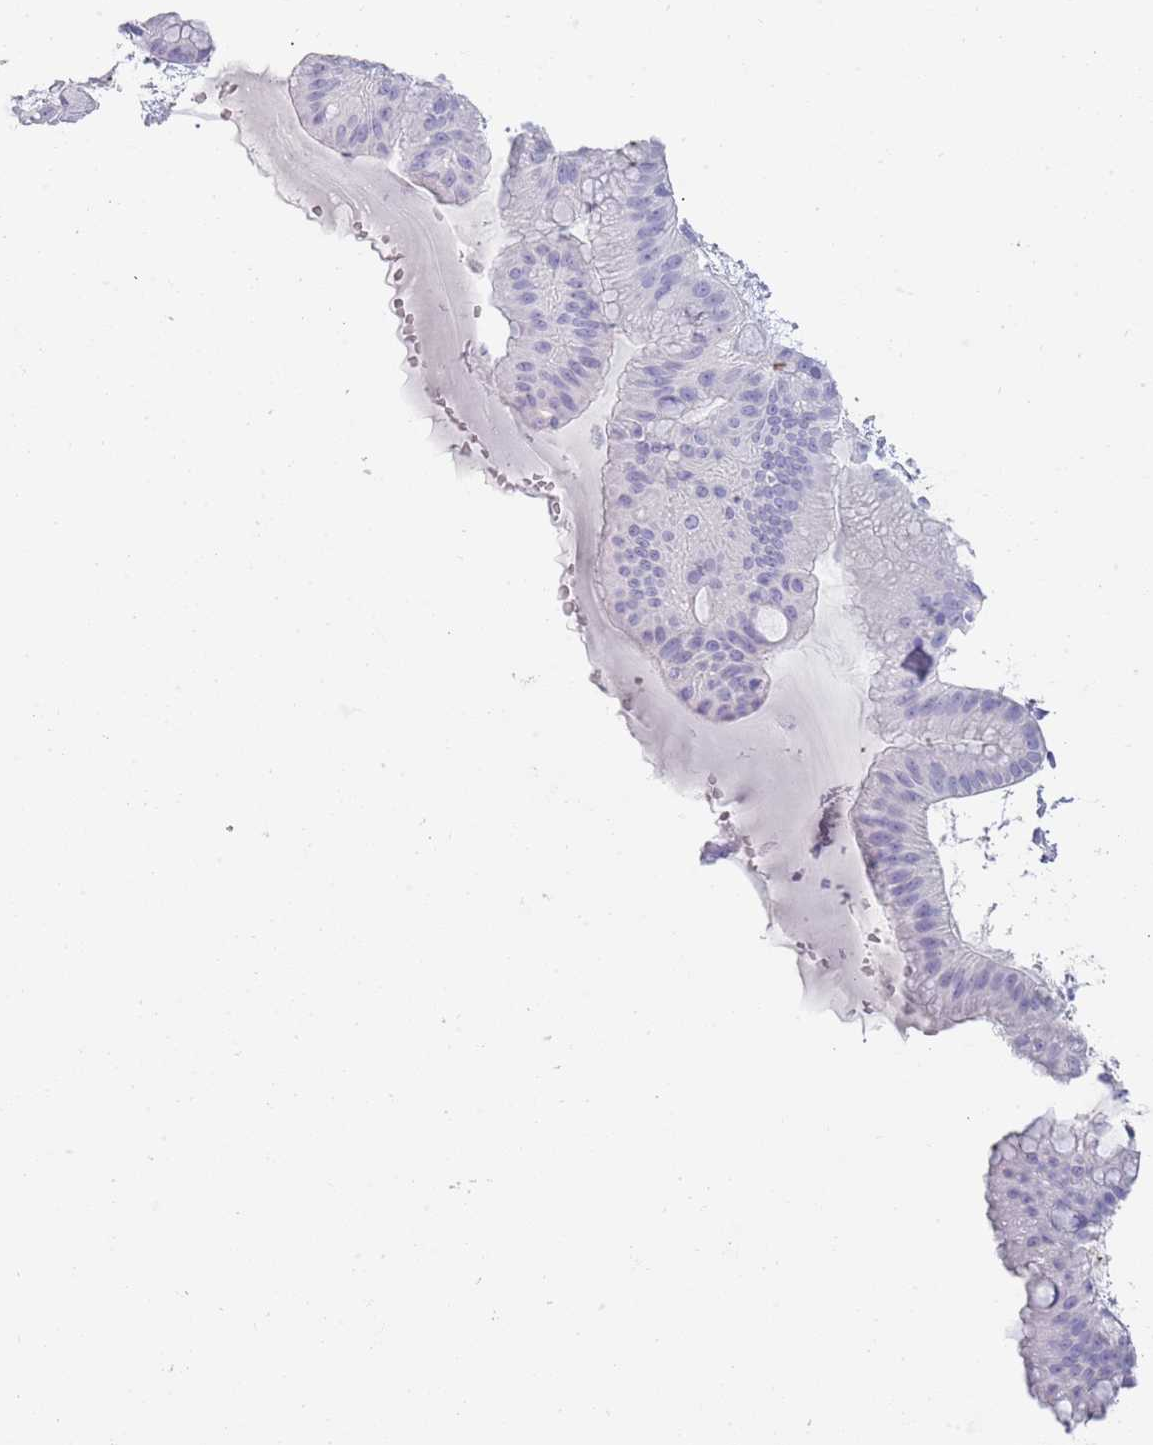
{"staining": {"intensity": "negative", "quantity": "none", "location": "none"}, "tissue": "ovarian cancer", "cell_type": "Tumor cells", "image_type": "cancer", "snomed": [{"axis": "morphology", "description": "Cystadenocarcinoma, mucinous, NOS"}, {"axis": "topography", "description": "Ovary"}], "caption": "High magnification brightfield microscopy of ovarian cancer (mucinous cystadenocarcinoma) stained with DAB (3,3'-diaminobenzidine) (brown) and counterstained with hematoxylin (blue): tumor cells show no significant positivity.", "gene": "COLEC12", "patient": {"sex": "female", "age": 61}}